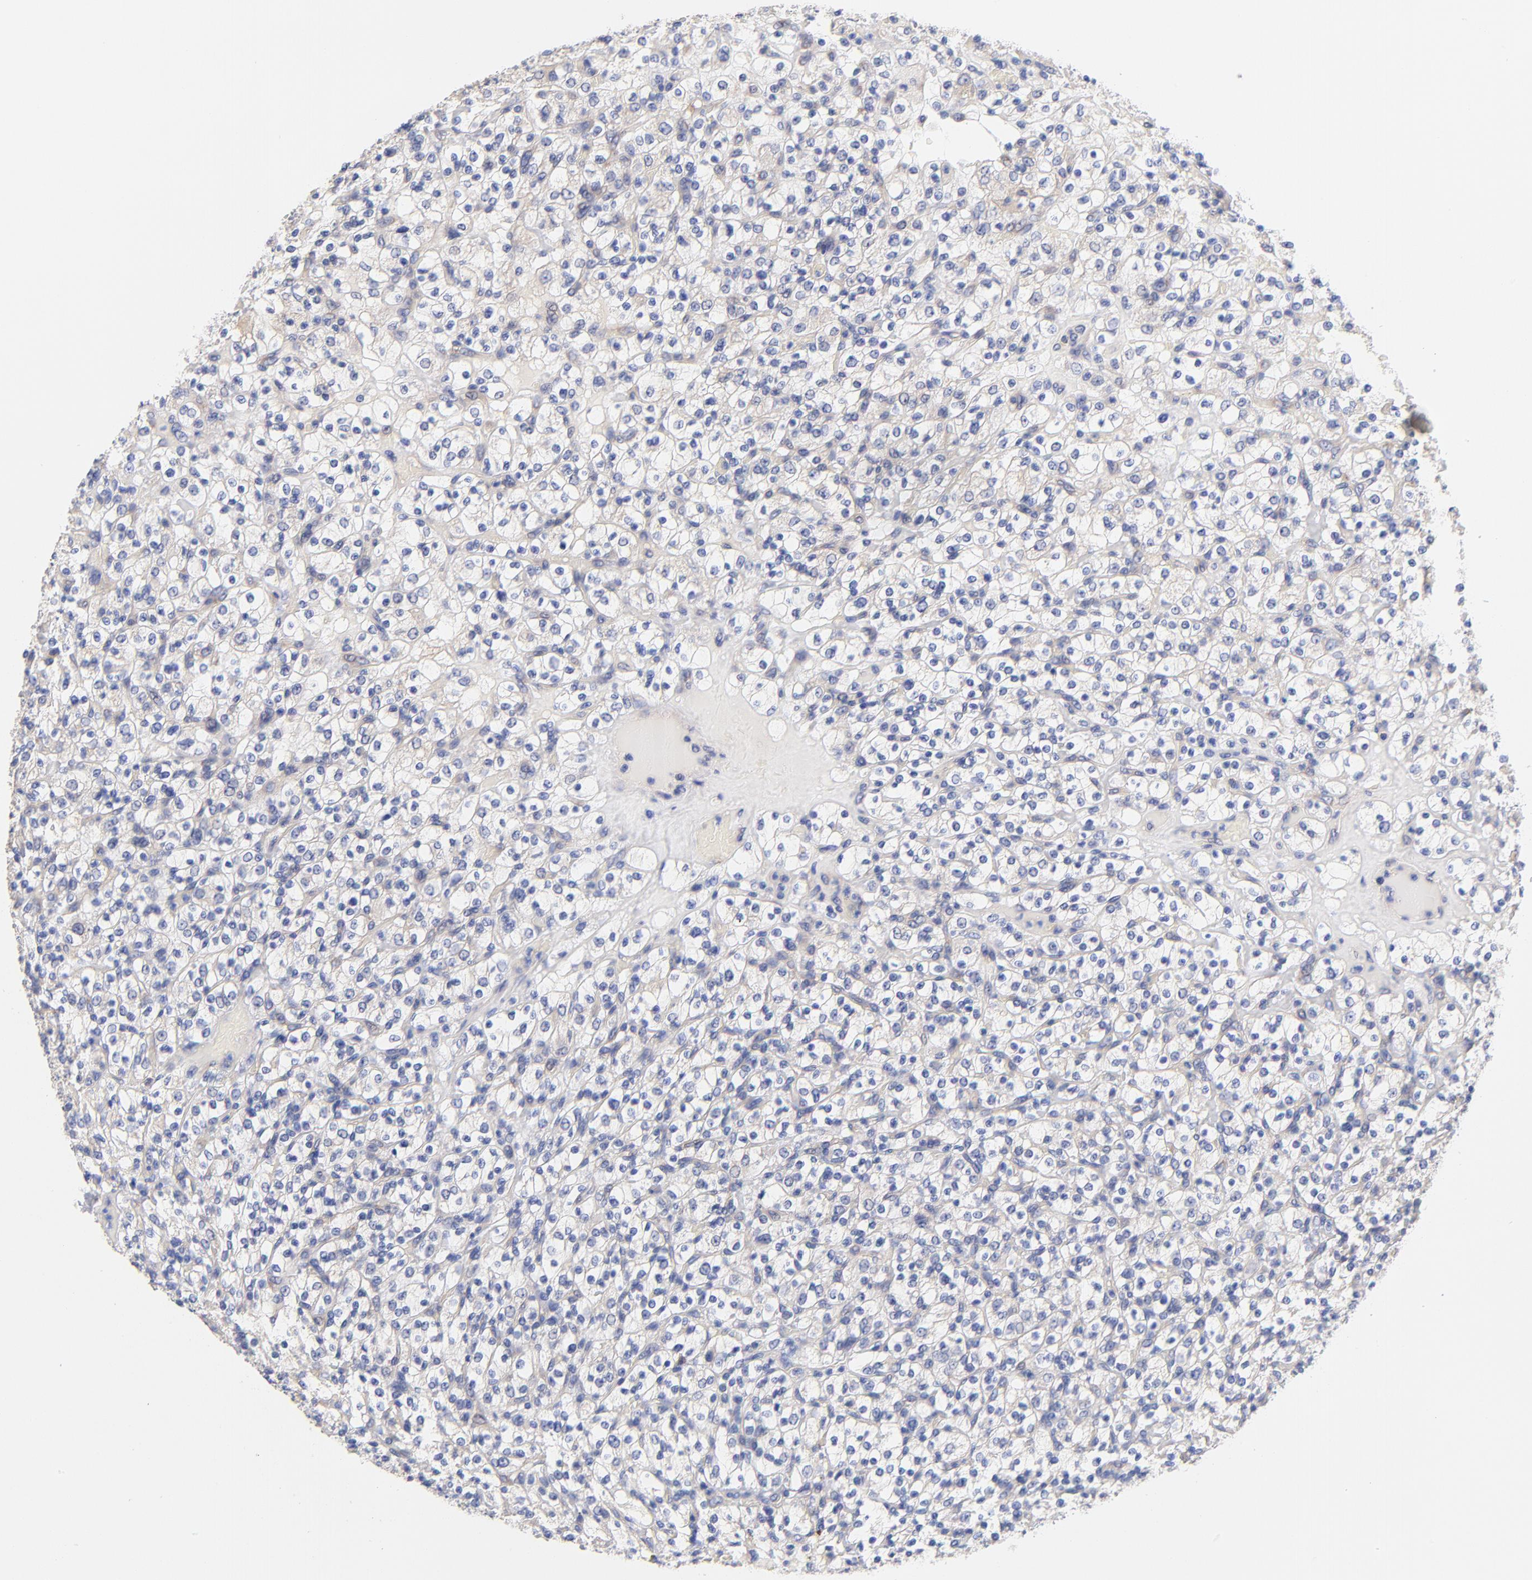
{"staining": {"intensity": "negative", "quantity": "none", "location": "none"}, "tissue": "renal cancer", "cell_type": "Tumor cells", "image_type": "cancer", "snomed": [{"axis": "morphology", "description": "Normal tissue, NOS"}, {"axis": "morphology", "description": "Adenocarcinoma, NOS"}, {"axis": "topography", "description": "Kidney"}], "caption": "DAB (3,3'-diaminobenzidine) immunohistochemical staining of human renal cancer (adenocarcinoma) demonstrates no significant positivity in tumor cells.", "gene": "TNFRSF13C", "patient": {"sex": "female", "age": 72}}